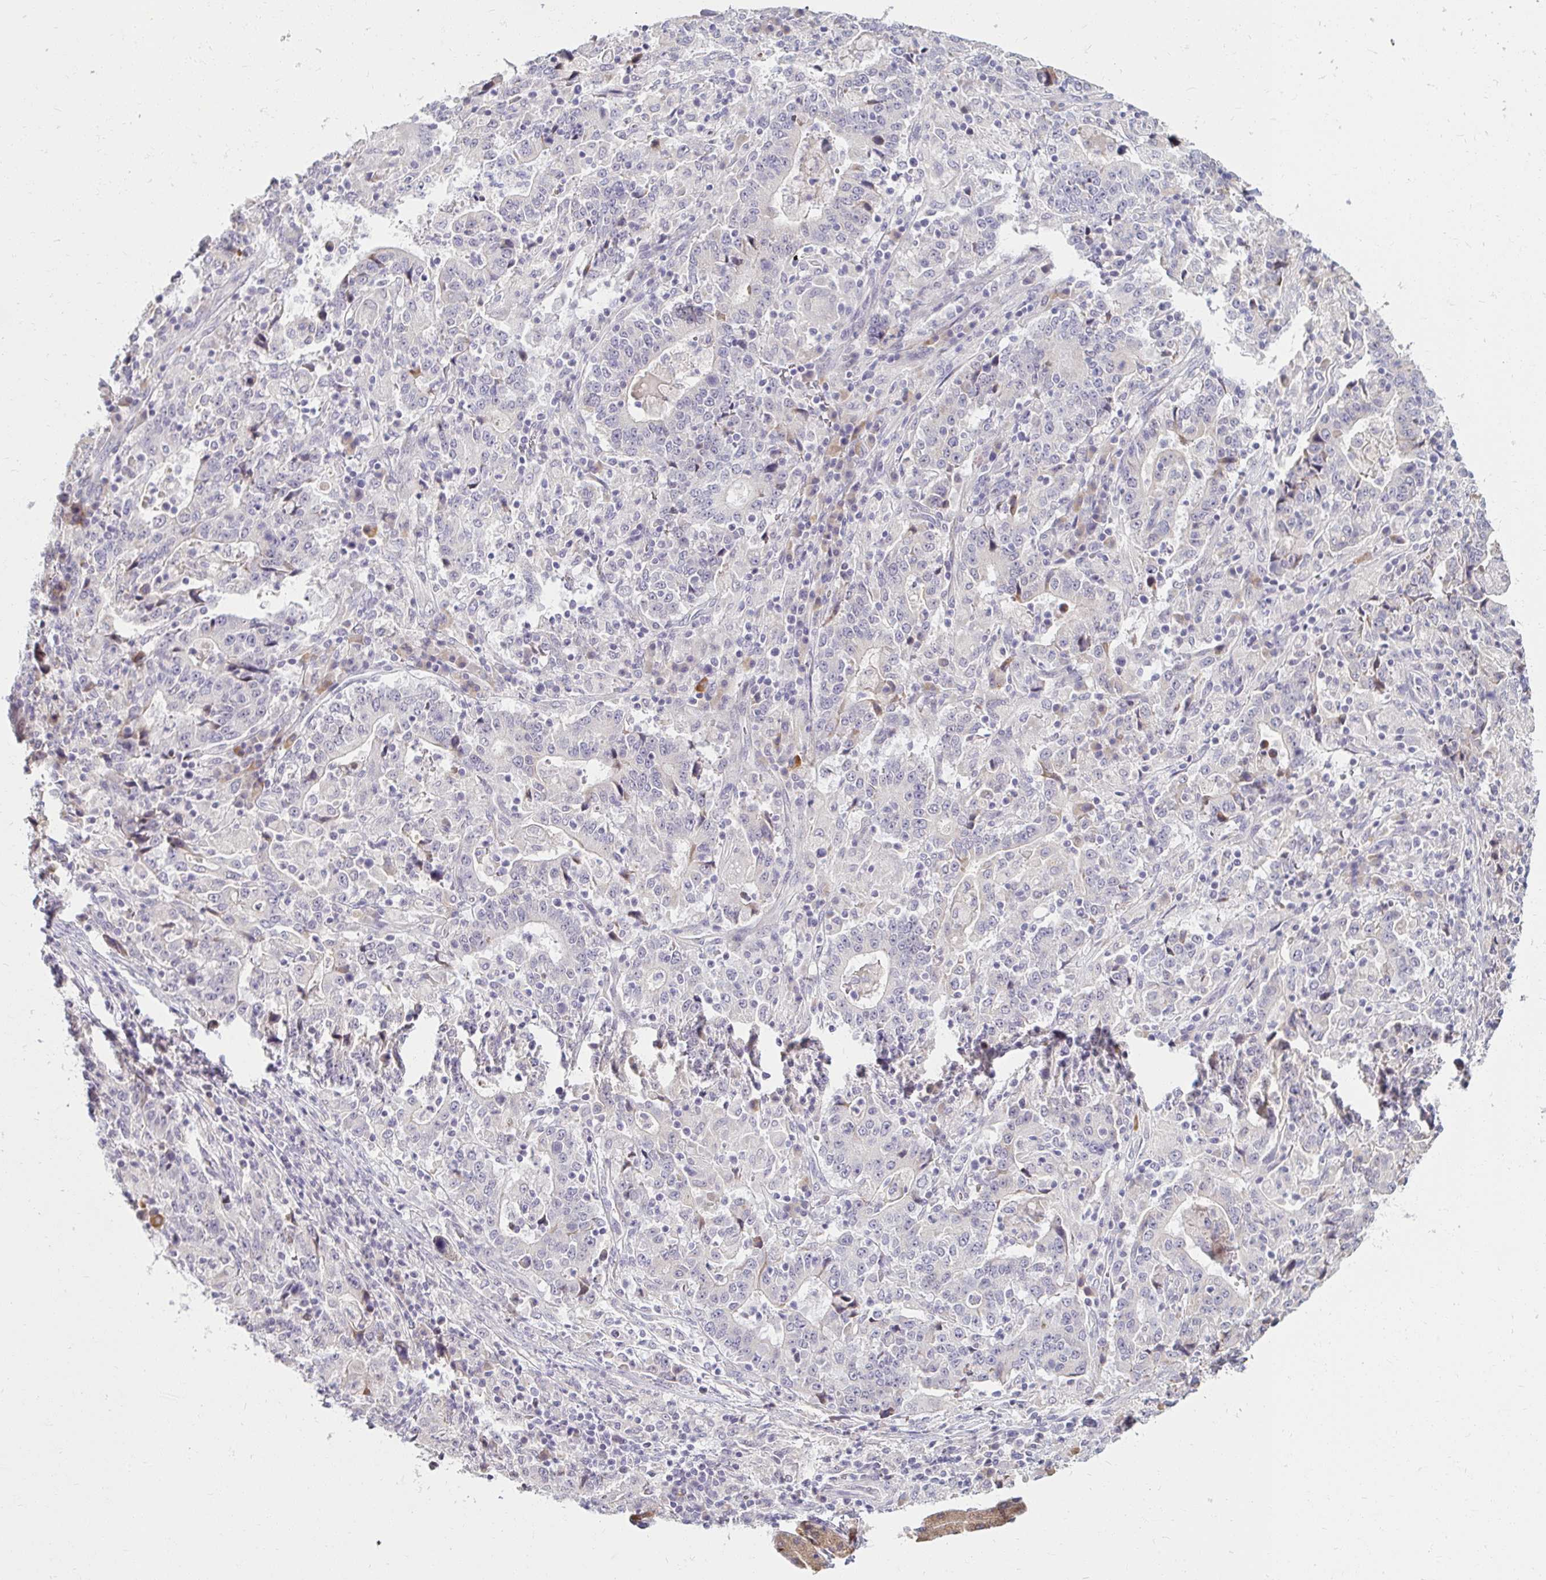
{"staining": {"intensity": "negative", "quantity": "none", "location": "none"}, "tissue": "stomach cancer", "cell_type": "Tumor cells", "image_type": "cancer", "snomed": [{"axis": "morphology", "description": "Normal tissue, NOS"}, {"axis": "morphology", "description": "Adenocarcinoma, NOS"}, {"axis": "topography", "description": "Stomach, upper"}, {"axis": "topography", "description": "Stomach"}], "caption": "A photomicrograph of human stomach cancer is negative for staining in tumor cells. (DAB IHC with hematoxylin counter stain).", "gene": "DDN", "patient": {"sex": "male", "age": 59}}